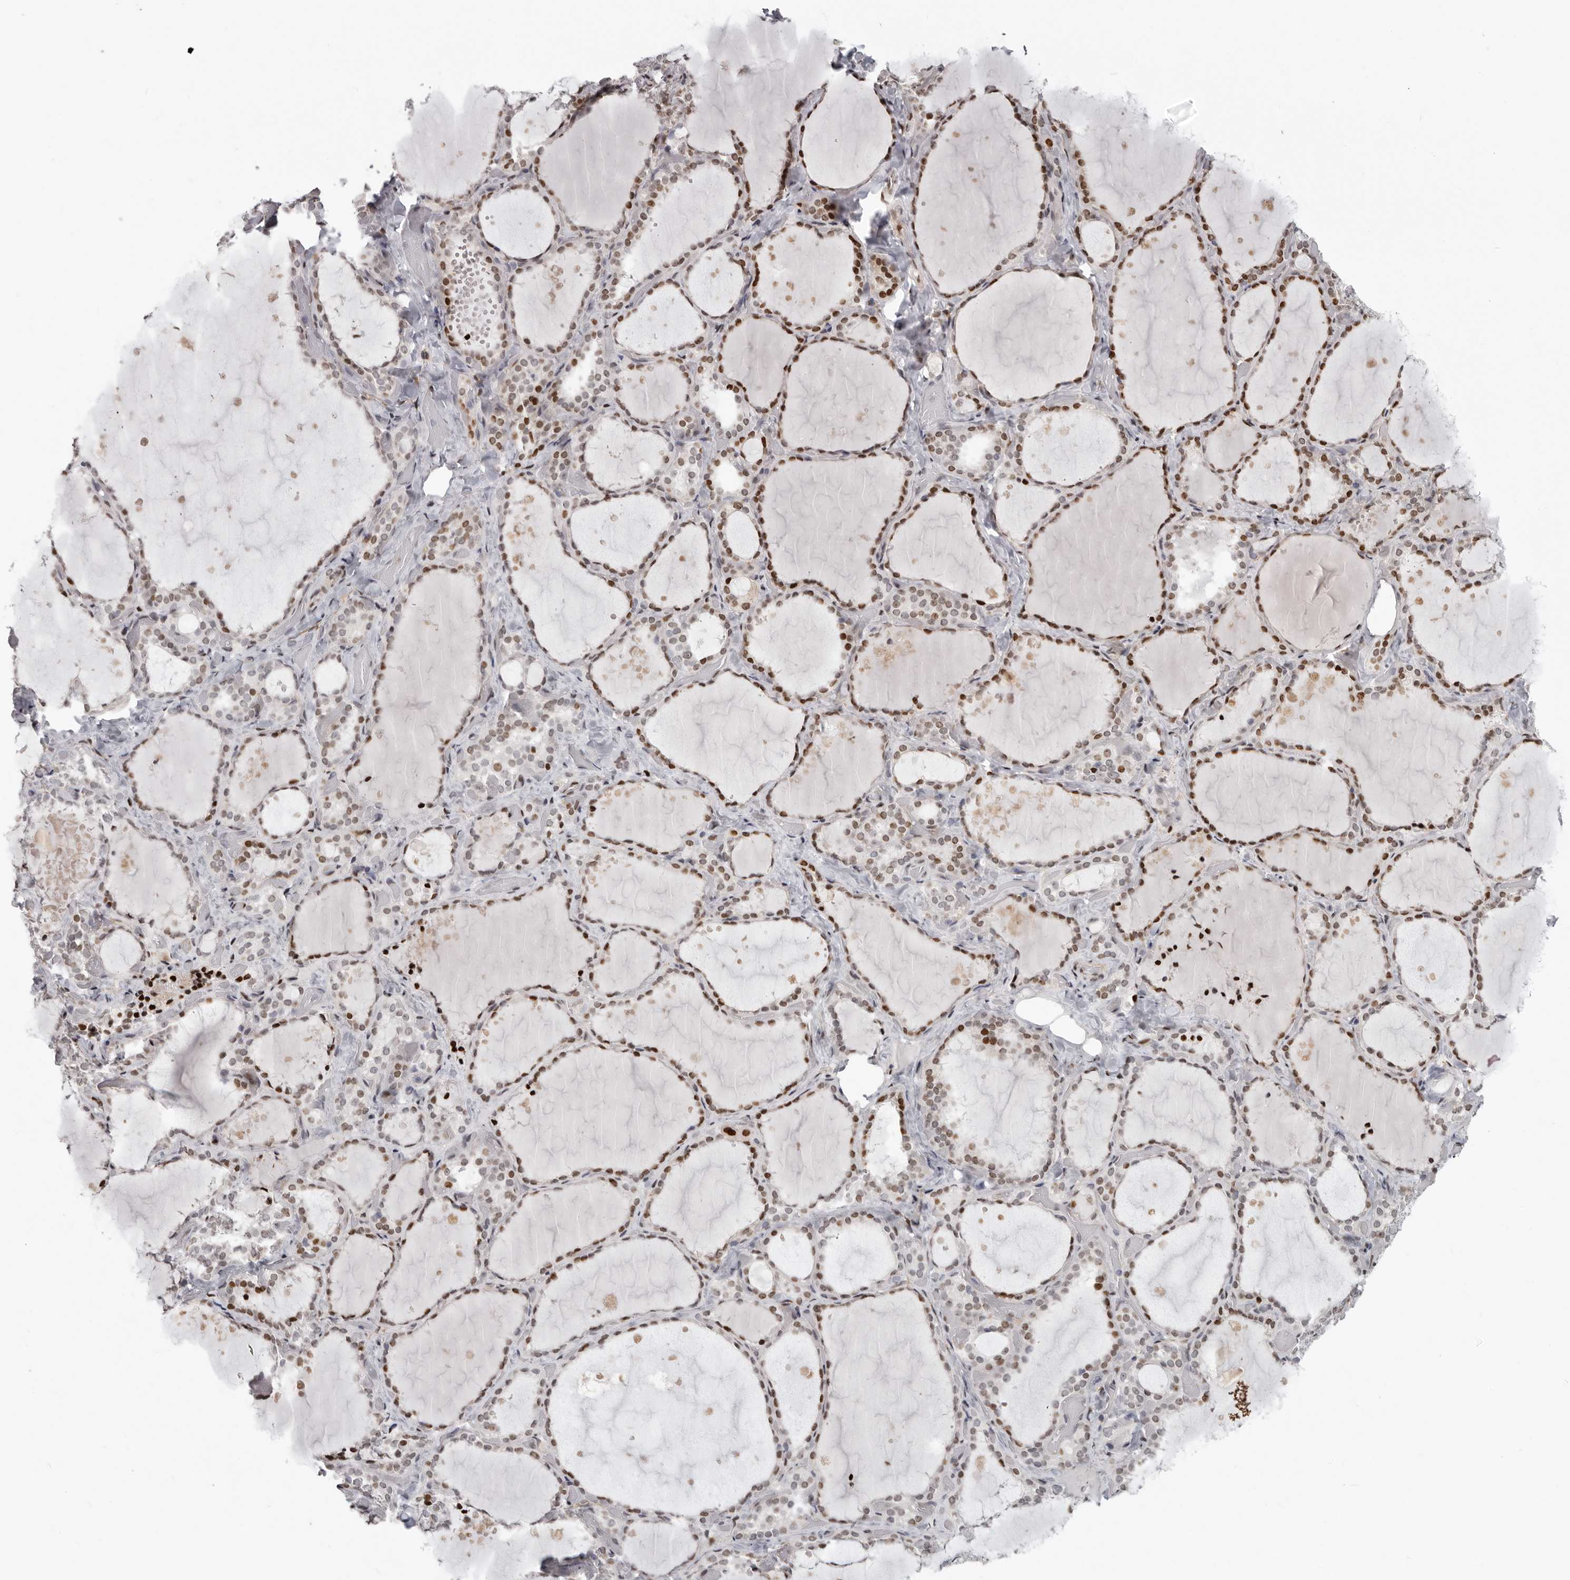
{"staining": {"intensity": "strong", "quantity": ">75%", "location": "nuclear"}, "tissue": "thyroid gland", "cell_type": "Glandular cells", "image_type": "normal", "snomed": [{"axis": "morphology", "description": "Normal tissue, NOS"}, {"axis": "topography", "description": "Thyroid gland"}], "caption": "High-magnification brightfield microscopy of benign thyroid gland stained with DAB (3,3'-diaminobenzidine) (brown) and counterstained with hematoxylin (blue). glandular cells exhibit strong nuclear staining is seen in approximately>75% of cells. (DAB (3,3'-diaminobenzidine) = brown stain, brightfield microscopy at high magnification).", "gene": "SRP19", "patient": {"sex": "female", "age": 44}}